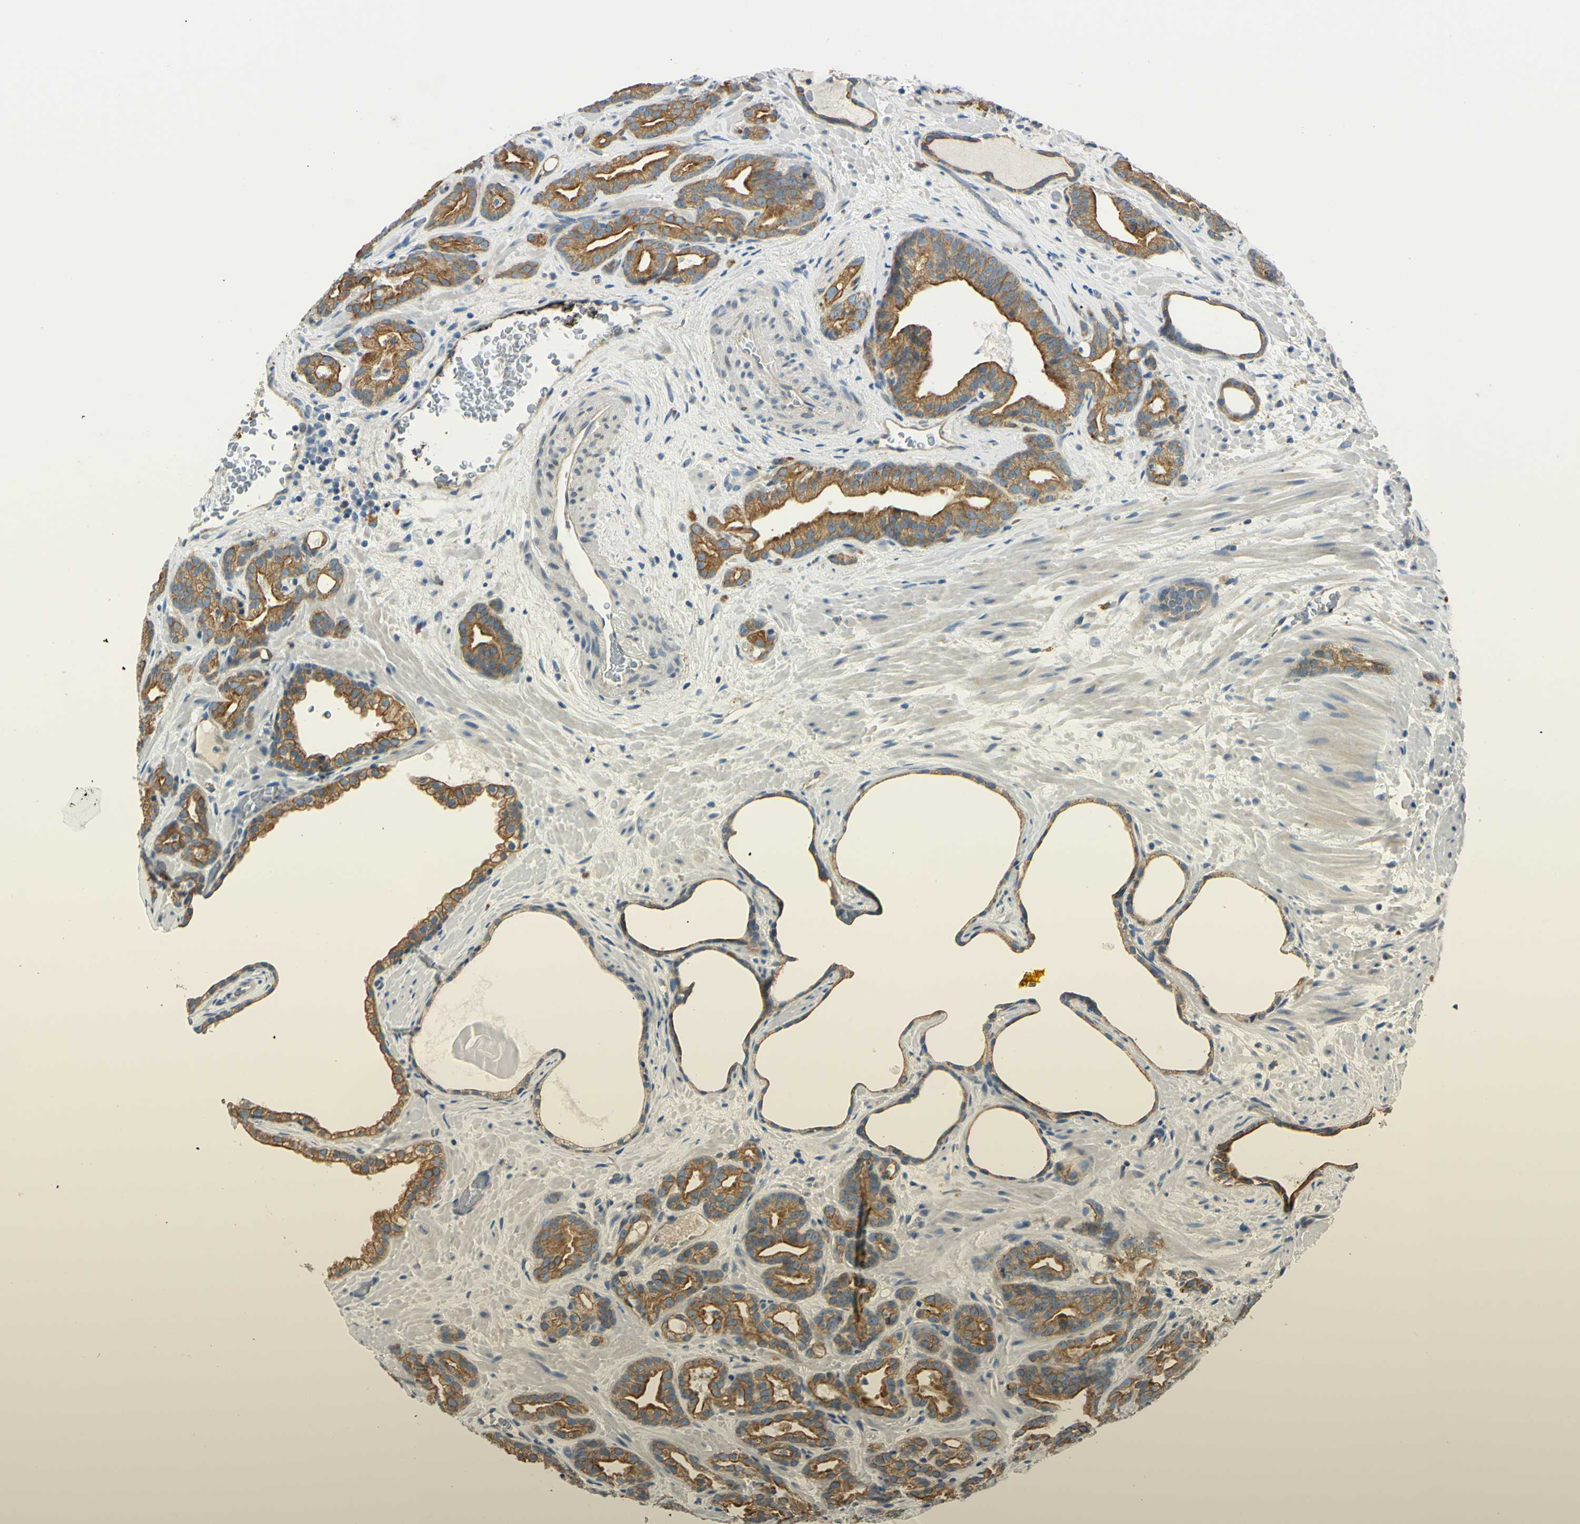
{"staining": {"intensity": "moderate", "quantity": ">75%", "location": "cytoplasmic/membranous"}, "tissue": "prostate cancer", "cell_type": "Tumor cells", "image_type": "cancer", "snomed": [{"axis": "morphology", "description": "Adenocarcinoma, Low grade"}, {"axis": "topography", "description": "Prostate"}], "caption": "DAB immunohistochemical staining of human prostate cancer (low-grade adenocarcinoma) demonstrates moderate cytoplasmic/membranous protein expression in approximately >75% of tumor cells. The staining is performed using DAB brown chromogen to label protein expression. The nuclei are counter-stained blue using hematoxylin.", "gene": "LAMA3", "patient": {"sex": "male", "age": 63}}